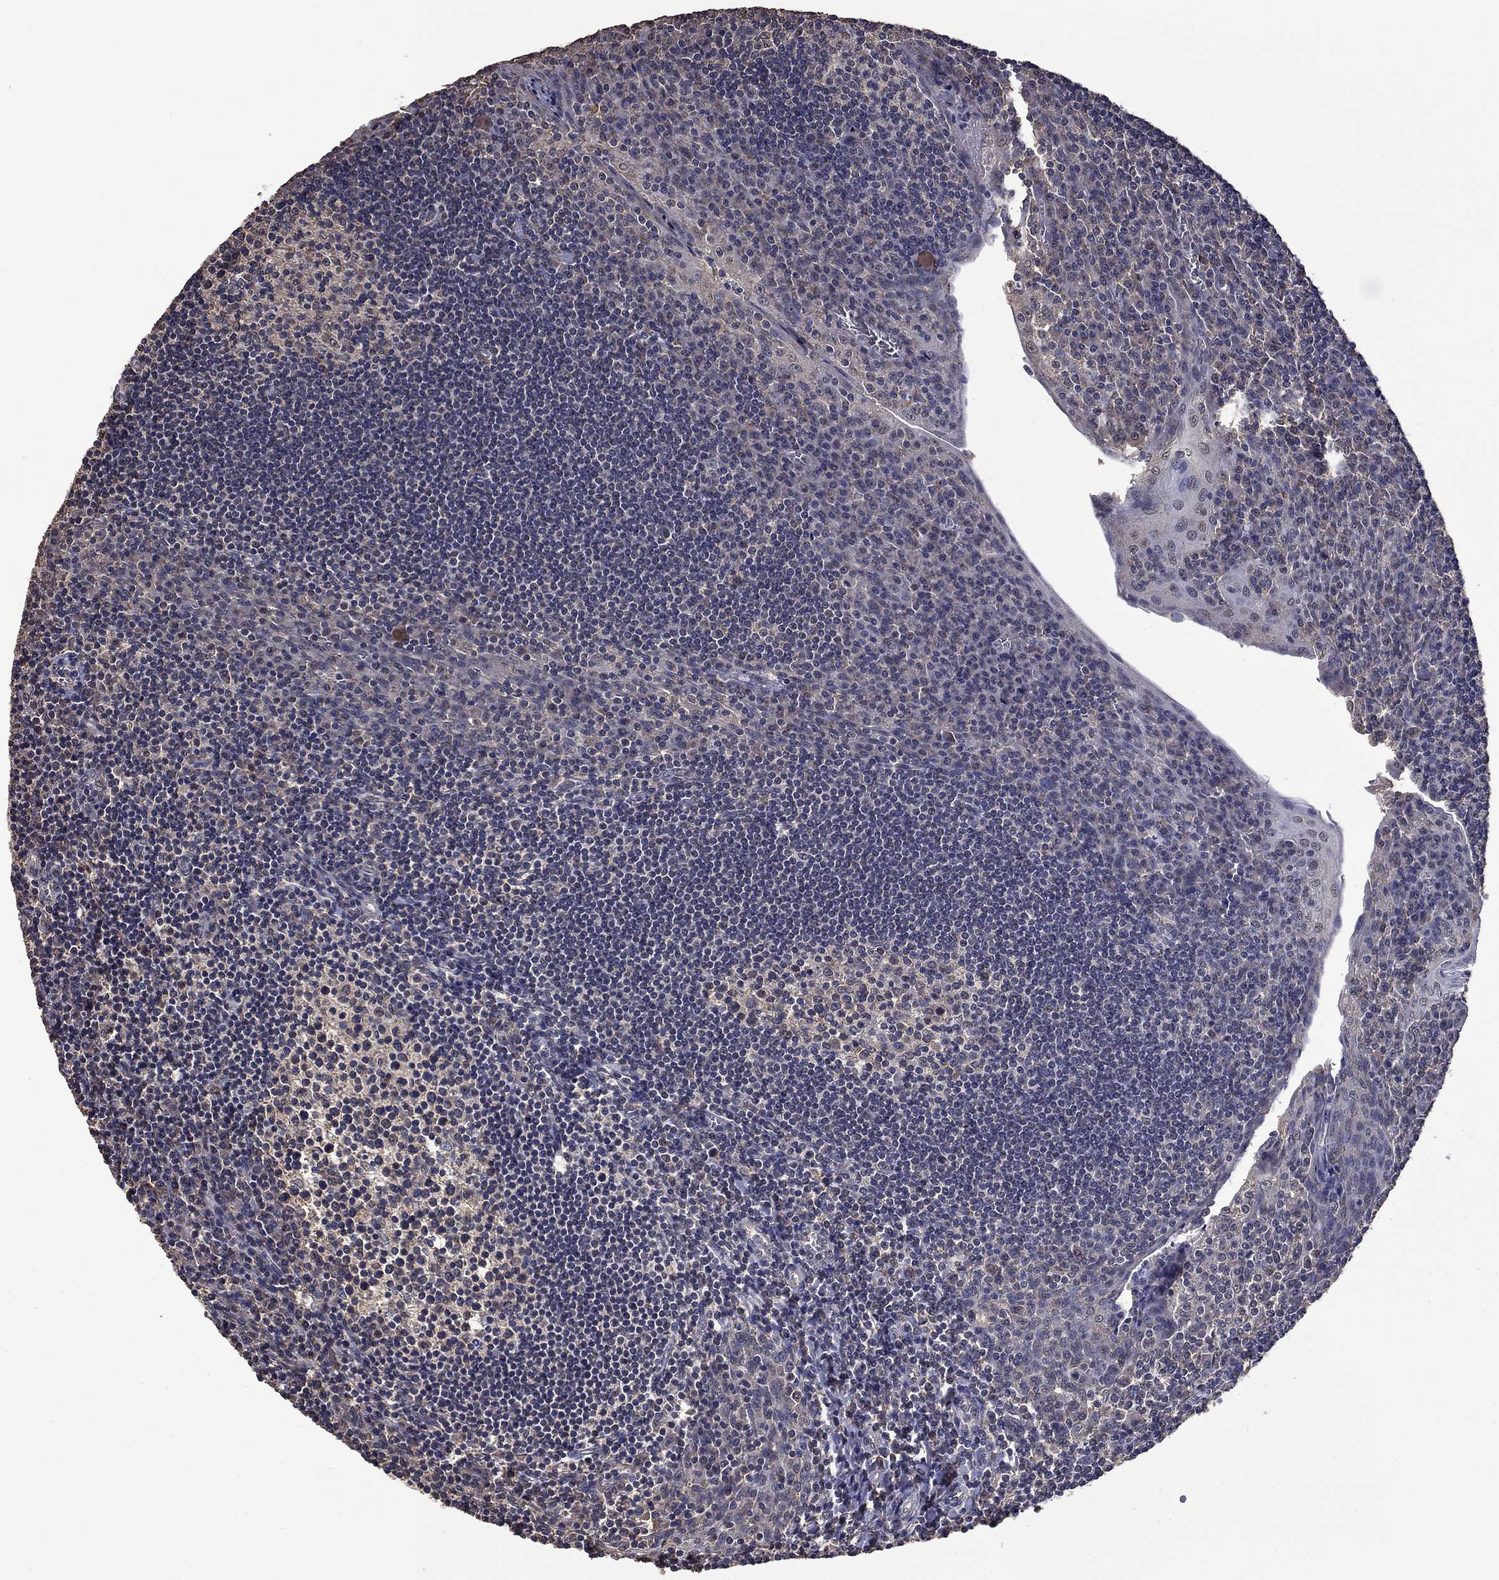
{"staining": {"intensity": "negative", "quantity": "none", "location": "none"}, "tissue": "tonsil", "cell_type": "Germinal center cells", "image_type": "normal", "snomed": [{"axis": "morphology", "description": "Normal tissue, NOS"}, {"axis": "topography", "description": "Tonsil"}], "caption": "Immunohistochemistry (IHC) histopathology image of unremarkable tonsil: tonsil stained with DAB reveals no significant protein positivity in germinal center cells.", "gene": "MFAP3L", "patient": {"sex": "female", "age": 12}}